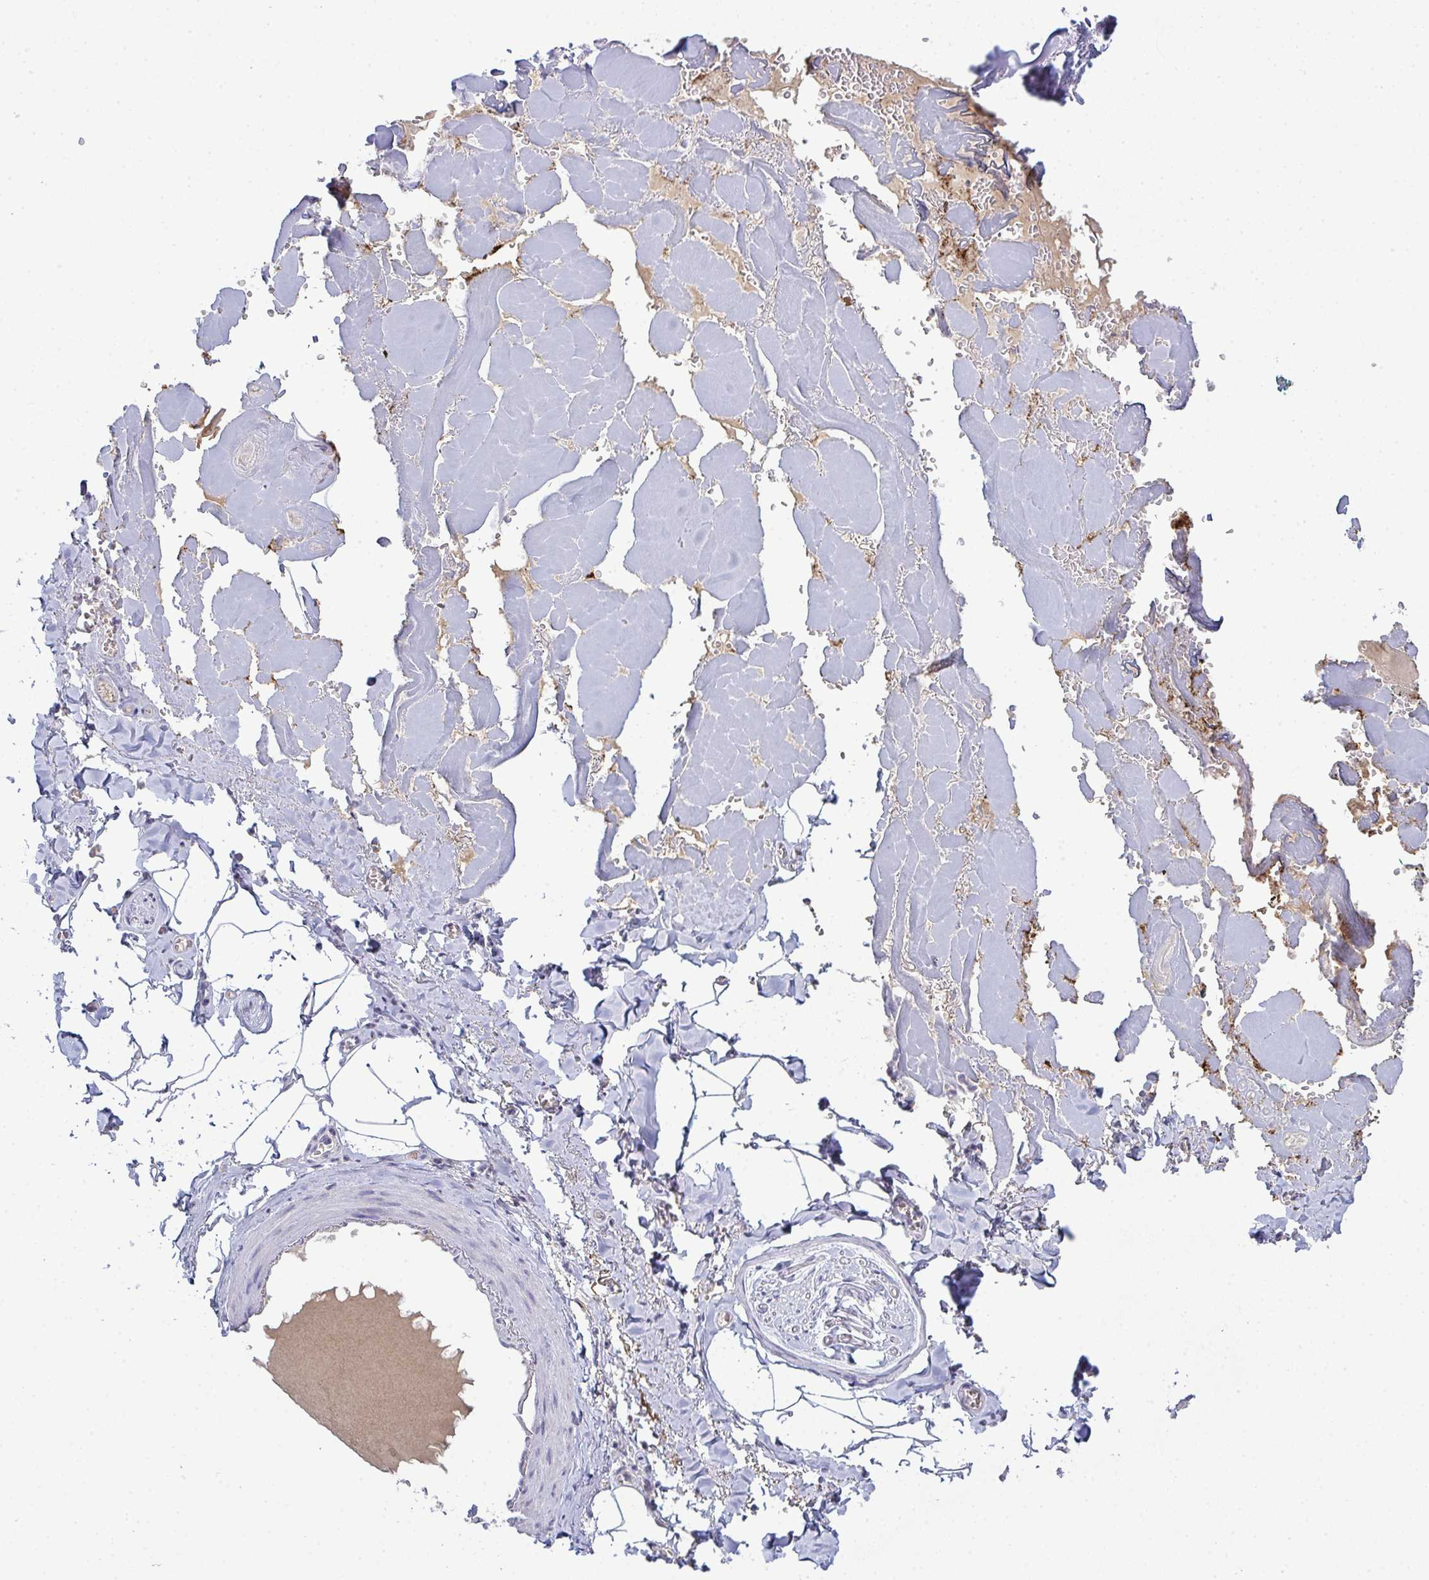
{"staining": {"intensity": "negative", "quantity": "none", "location": "none"}, "tissue": "adipose tissue", "cell_type": "Adipocytes", "image_type": "normal", "snomed": [{"axis": "morphology", "description": "Normal tissue, NOS"}, {"axis": "topography", "description": "Vulva"}, {"axis": "topography", "description": "Peripheral nerve tissue"}], "caption": "DAB (3,3'-diaminobenzidine) immunohistochemical staining of benign human adipose tissue displays no significant expression in adipocytes. (Immunohistochemistry, brightfield microscopy, high magnification).", "gene": "ADAM21", "patient": {"sex": "female", "age": 66}}